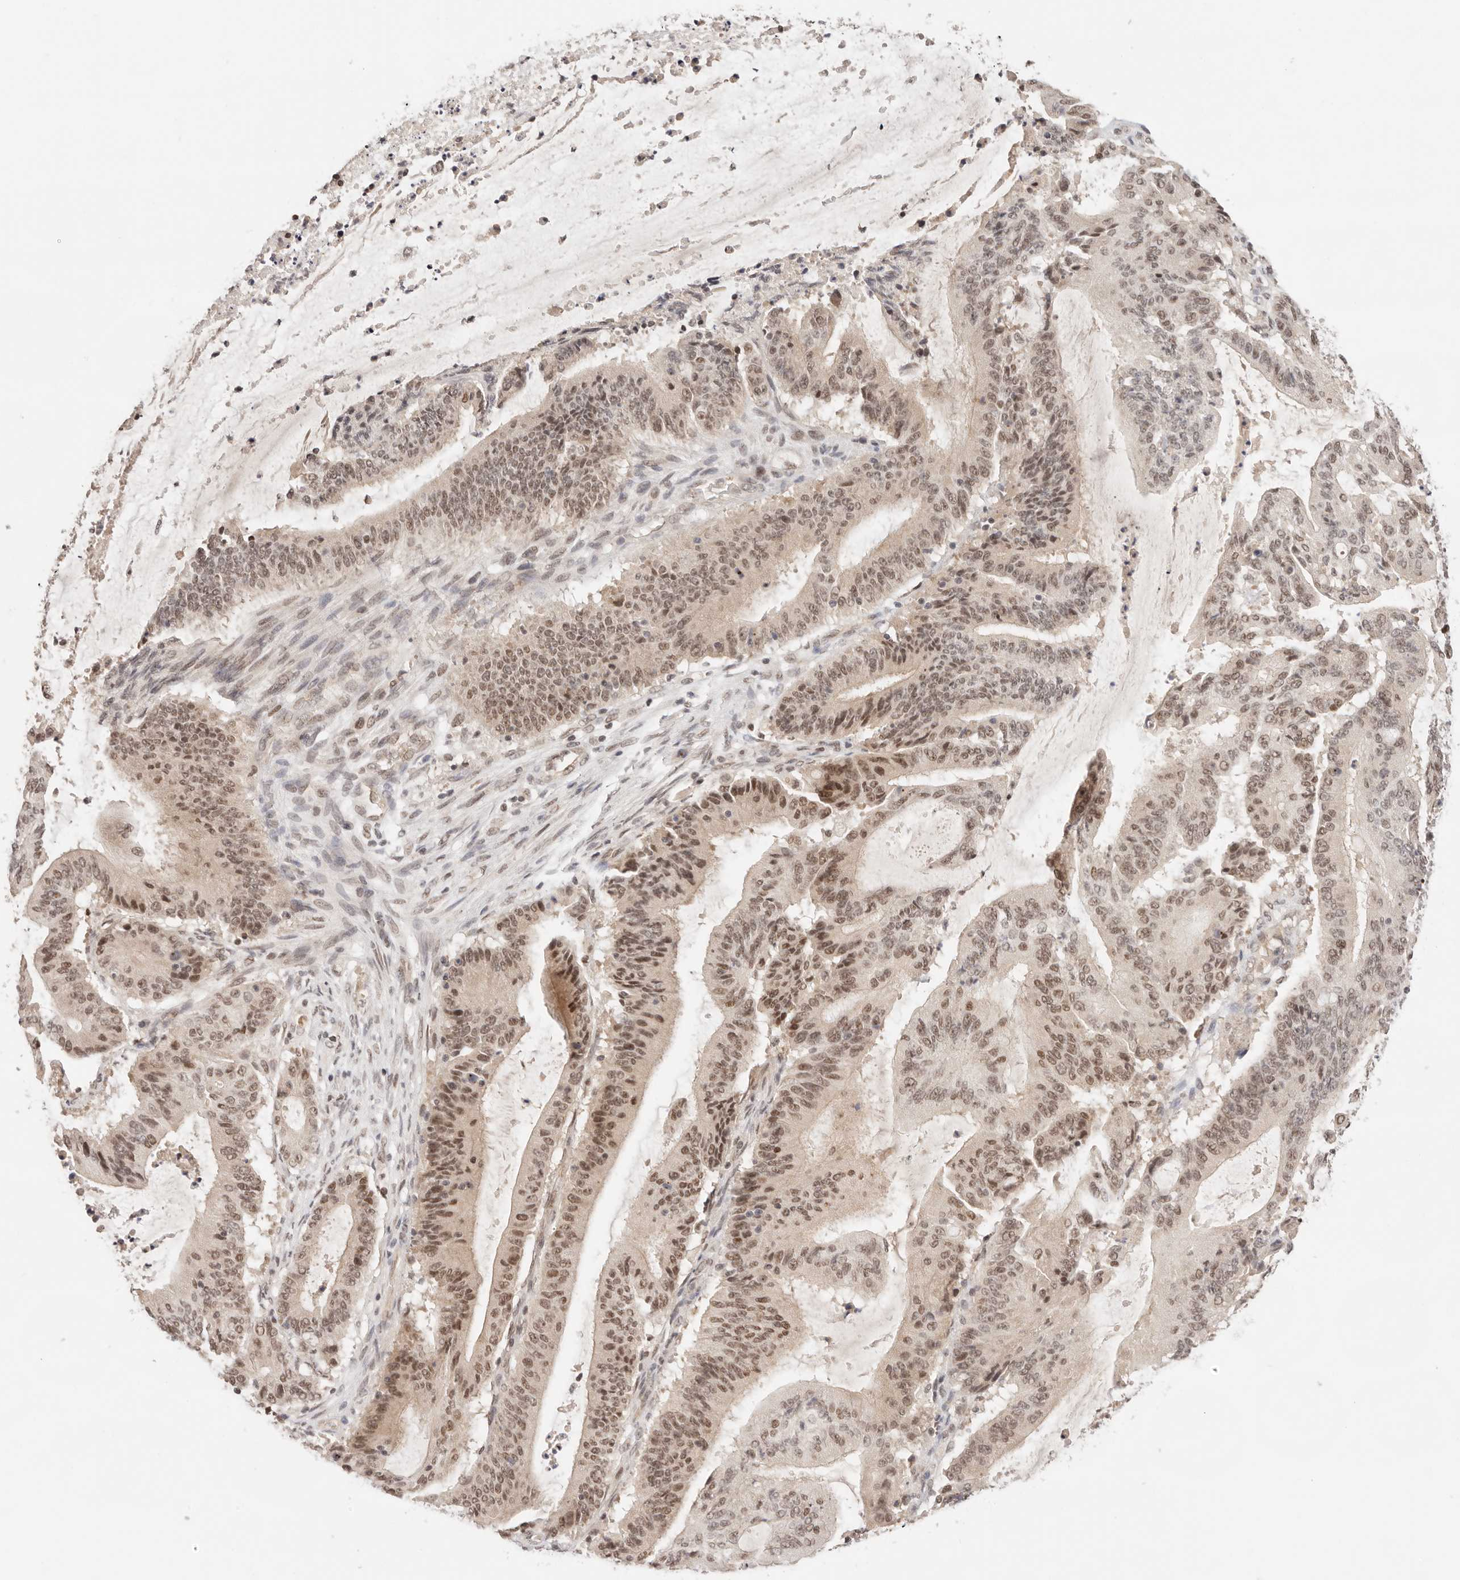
{"staining": {"intensity": "moderate", "quantity": ">75%", "location": "nuclear"}, "tissue": "liver cancer", "cell_type": "Tumor cells", "image_type": "cancer", "snomed": [{"axis": "morphology", "description": "Normal tissue, NOS"}, {"axis": "morphology", "description": "Cholangiocarcinoma"}, {"axis": "topography", "description": "Liver"}, {"axis": "topography", "description": "Peripheral nerve tissue"}], "caption": "Human liver cholangiocarcinoma stained with a protein marker demonstrates moderate staining in tumor cells.", "gene": "RFC3", "patient": {"sex": "female", "age": 73}}